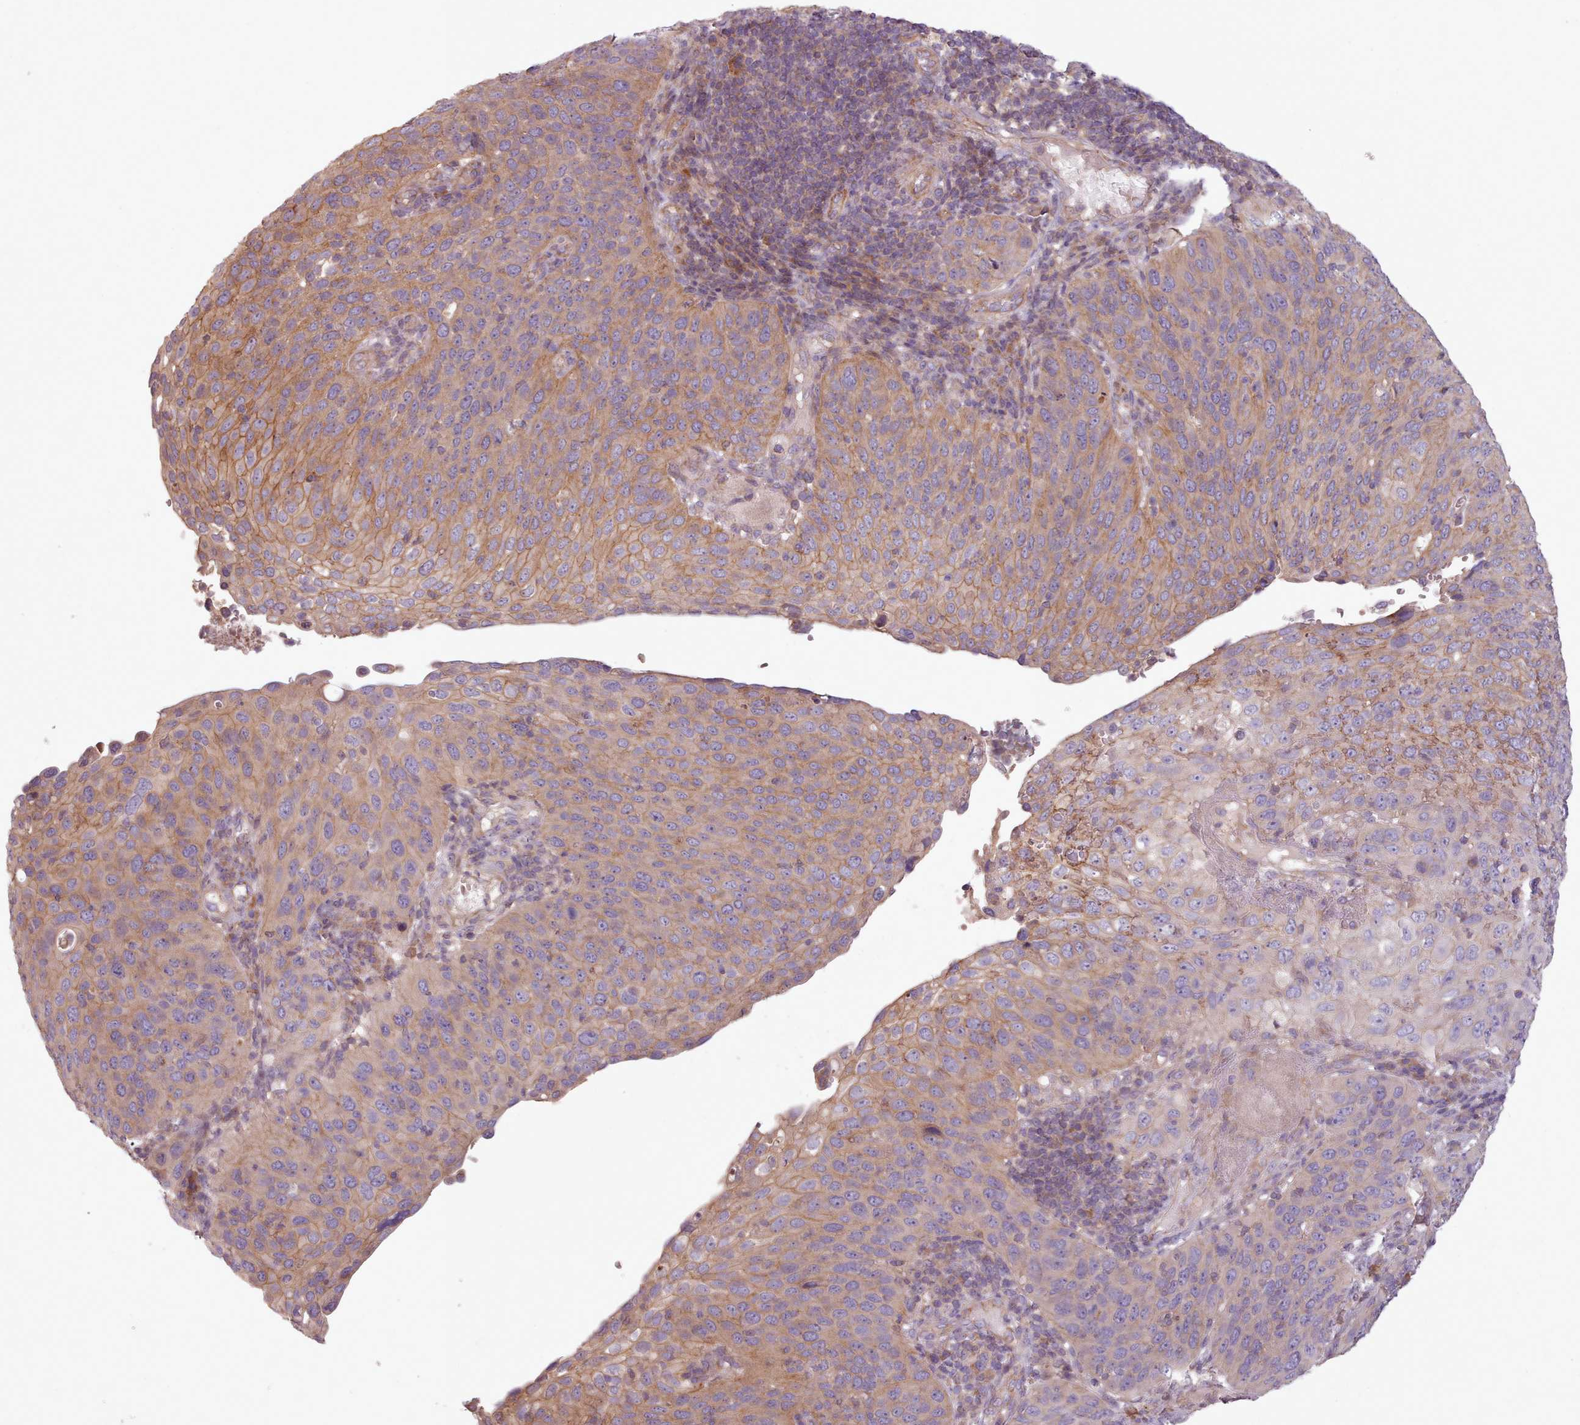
{"staining": {"intensity": "moderate", "quantity": ">75%", "location": "cytoplasmic/membranous"}, "tissue": "cervical cancer", "cell_type": "Tumor cells", "image_type": "cancer", "snomed": [{"axis": "morphology", "description": "Squamous cell carcinoma, NOS"}, {"axis": "topography", "description": "Cervix"}], "caption": "IHC (DAB (3,3'-diaminobenzidine)) staining of cervical cancer demonstrates moderate cytoplasmic/membranous protein positivity in approximately >75% of tumor cells.", "gene": "NT5DC2", "patient": {"sex": "female", "age": 36}}